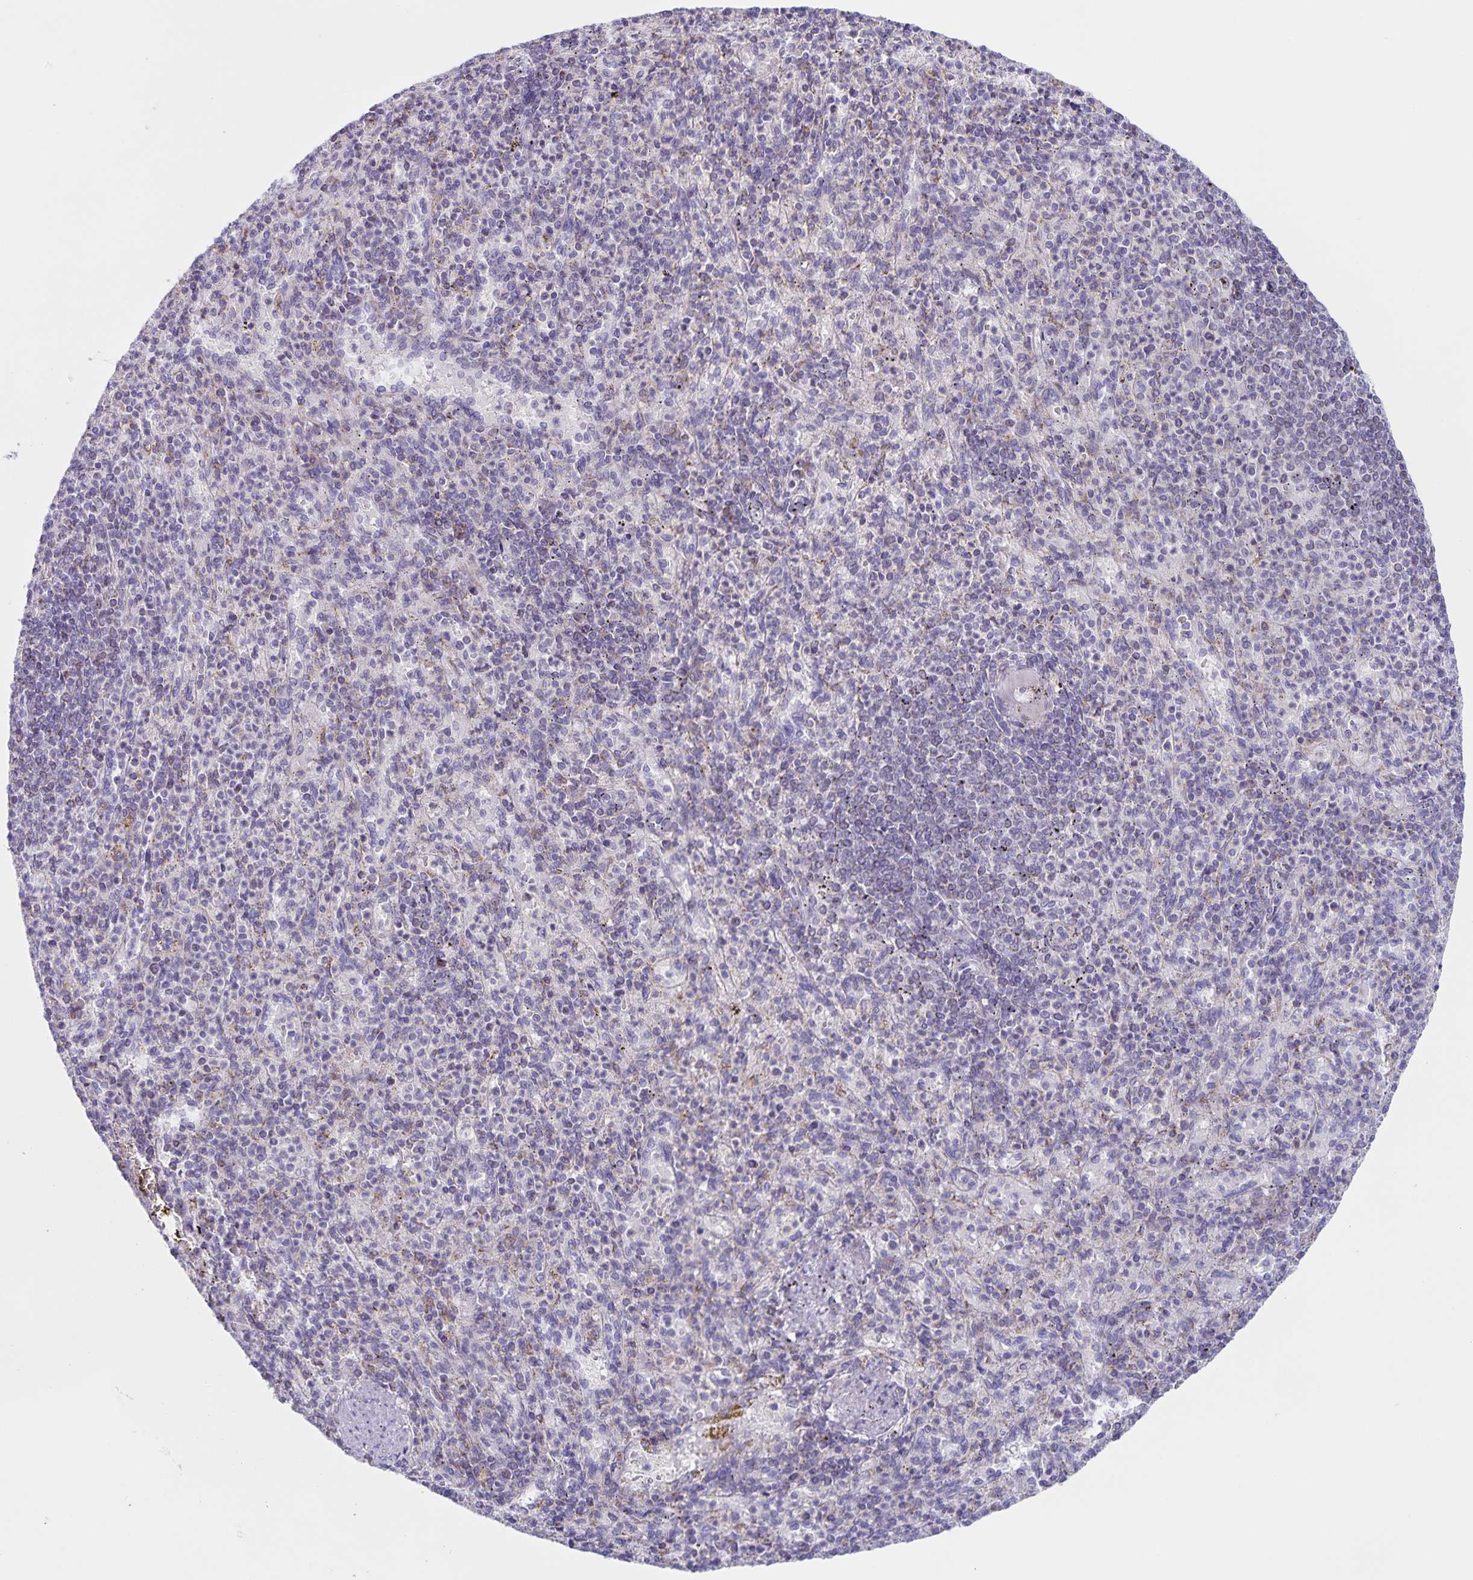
{"staining": {"intensity": "negative", "quantity": "none", "location": "none"}, "tissue": "spleen", "cell_type": "Cells in red pulp", "image_type": "normal", "snomed": [{"axis": "morphology", "description": "Normal tissue, NOS"}, {"axis": "topography", "description": "Spleen"}], "caption": "The histopathology image reveals no staining of cells in red pulp in benign spleen.", "gene": "CENPH", "patient": {"sex": "female", "age": 74}}